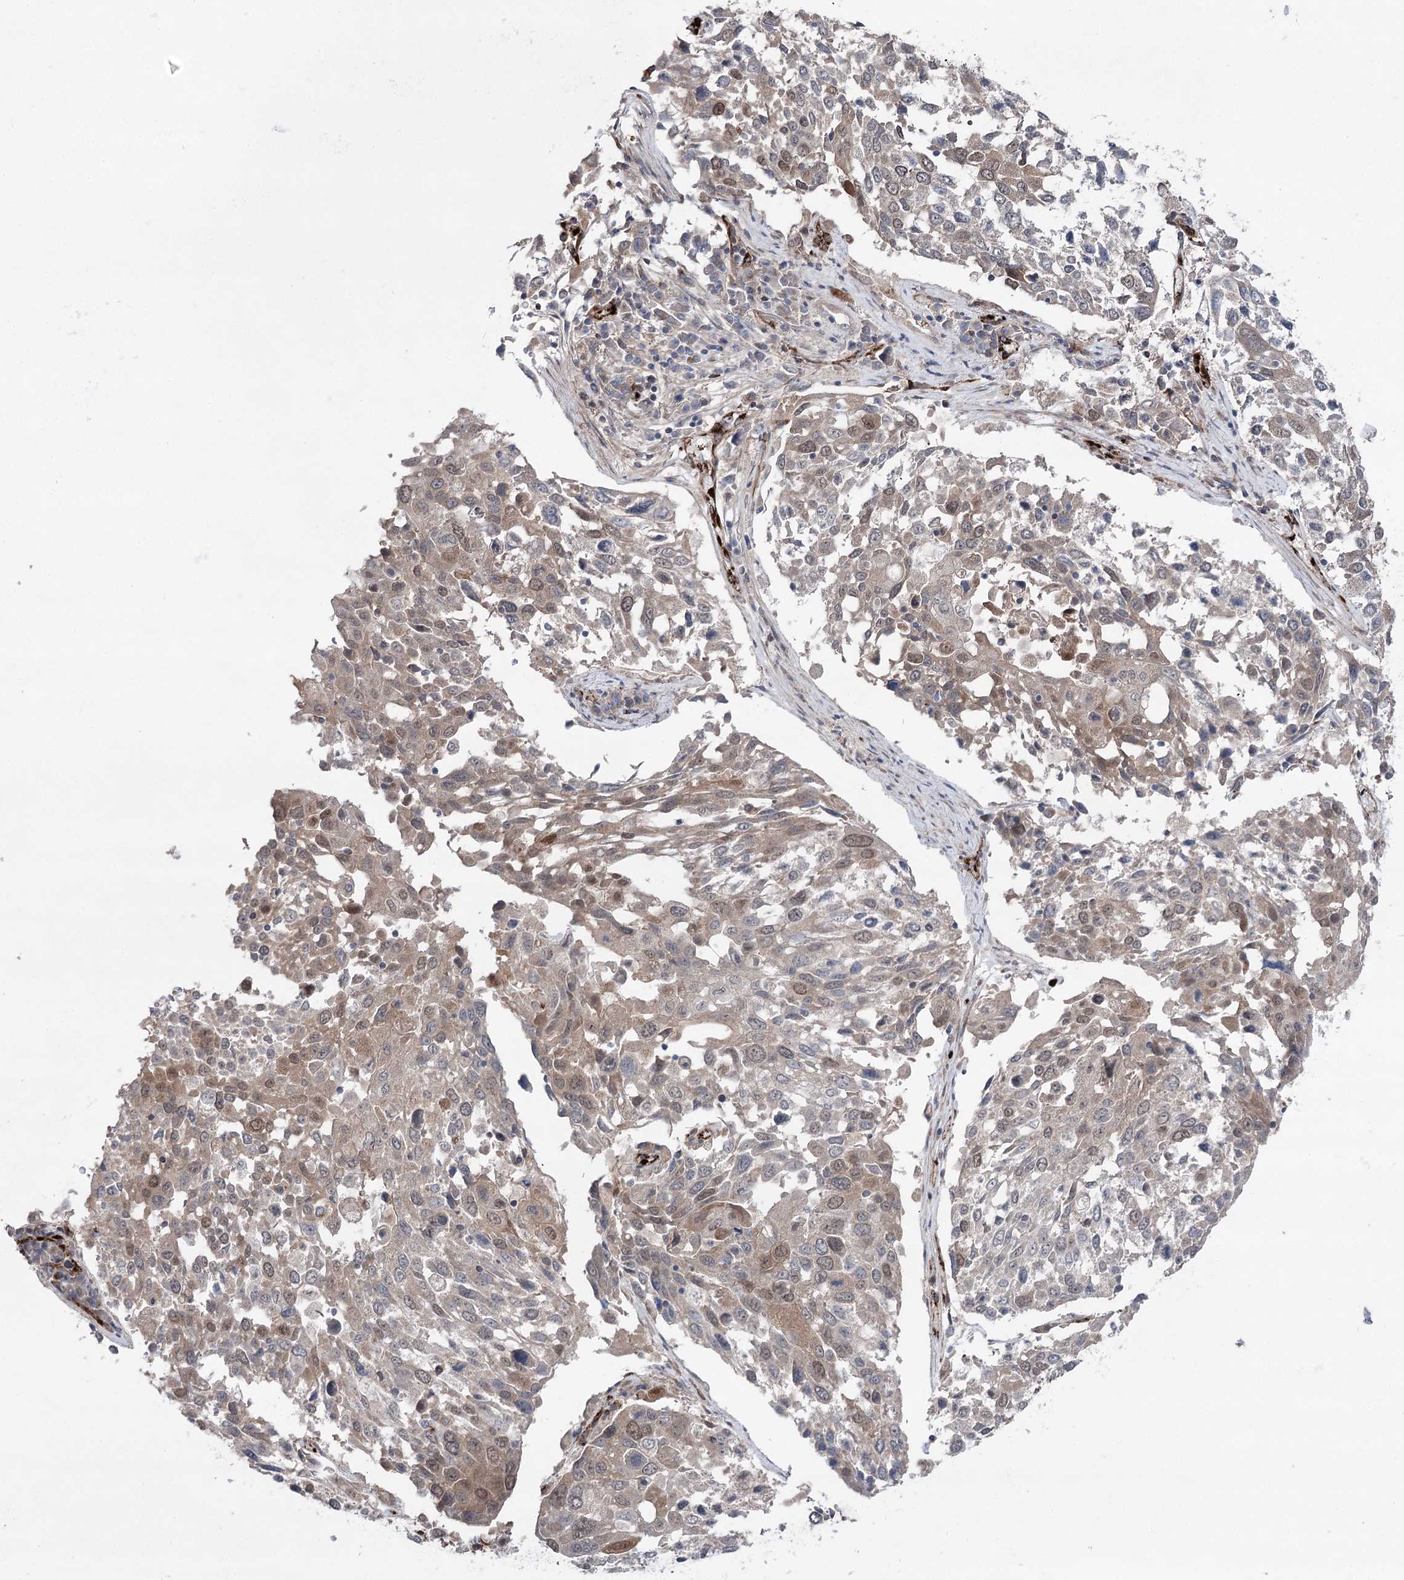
{"staining": {"intensity": "weak", "quantity": "25%-75%", "location": "cytoplasmic/membranous,nuclear"}, "tissue": "lung cancer", "cell_type": "Tumor cells", "image_type": "cancer", "snomed": [{"axis": "morphology", "description": "Squamous cell carcinoma, NOS"}, {"axis": "topography", "description": "Lung"}], "caption": "This image exhibits lung cancer (squamous cell carcinoma) stained with immunohistochemistry to label a protein in brown. The cytoplasmic/membranous and nuclear of tumor cells show weak positivity for the protein. Nuclei are counter-stained blue.", "gene": "MIB1", "patient": {"sex": "male", "age": 65}}